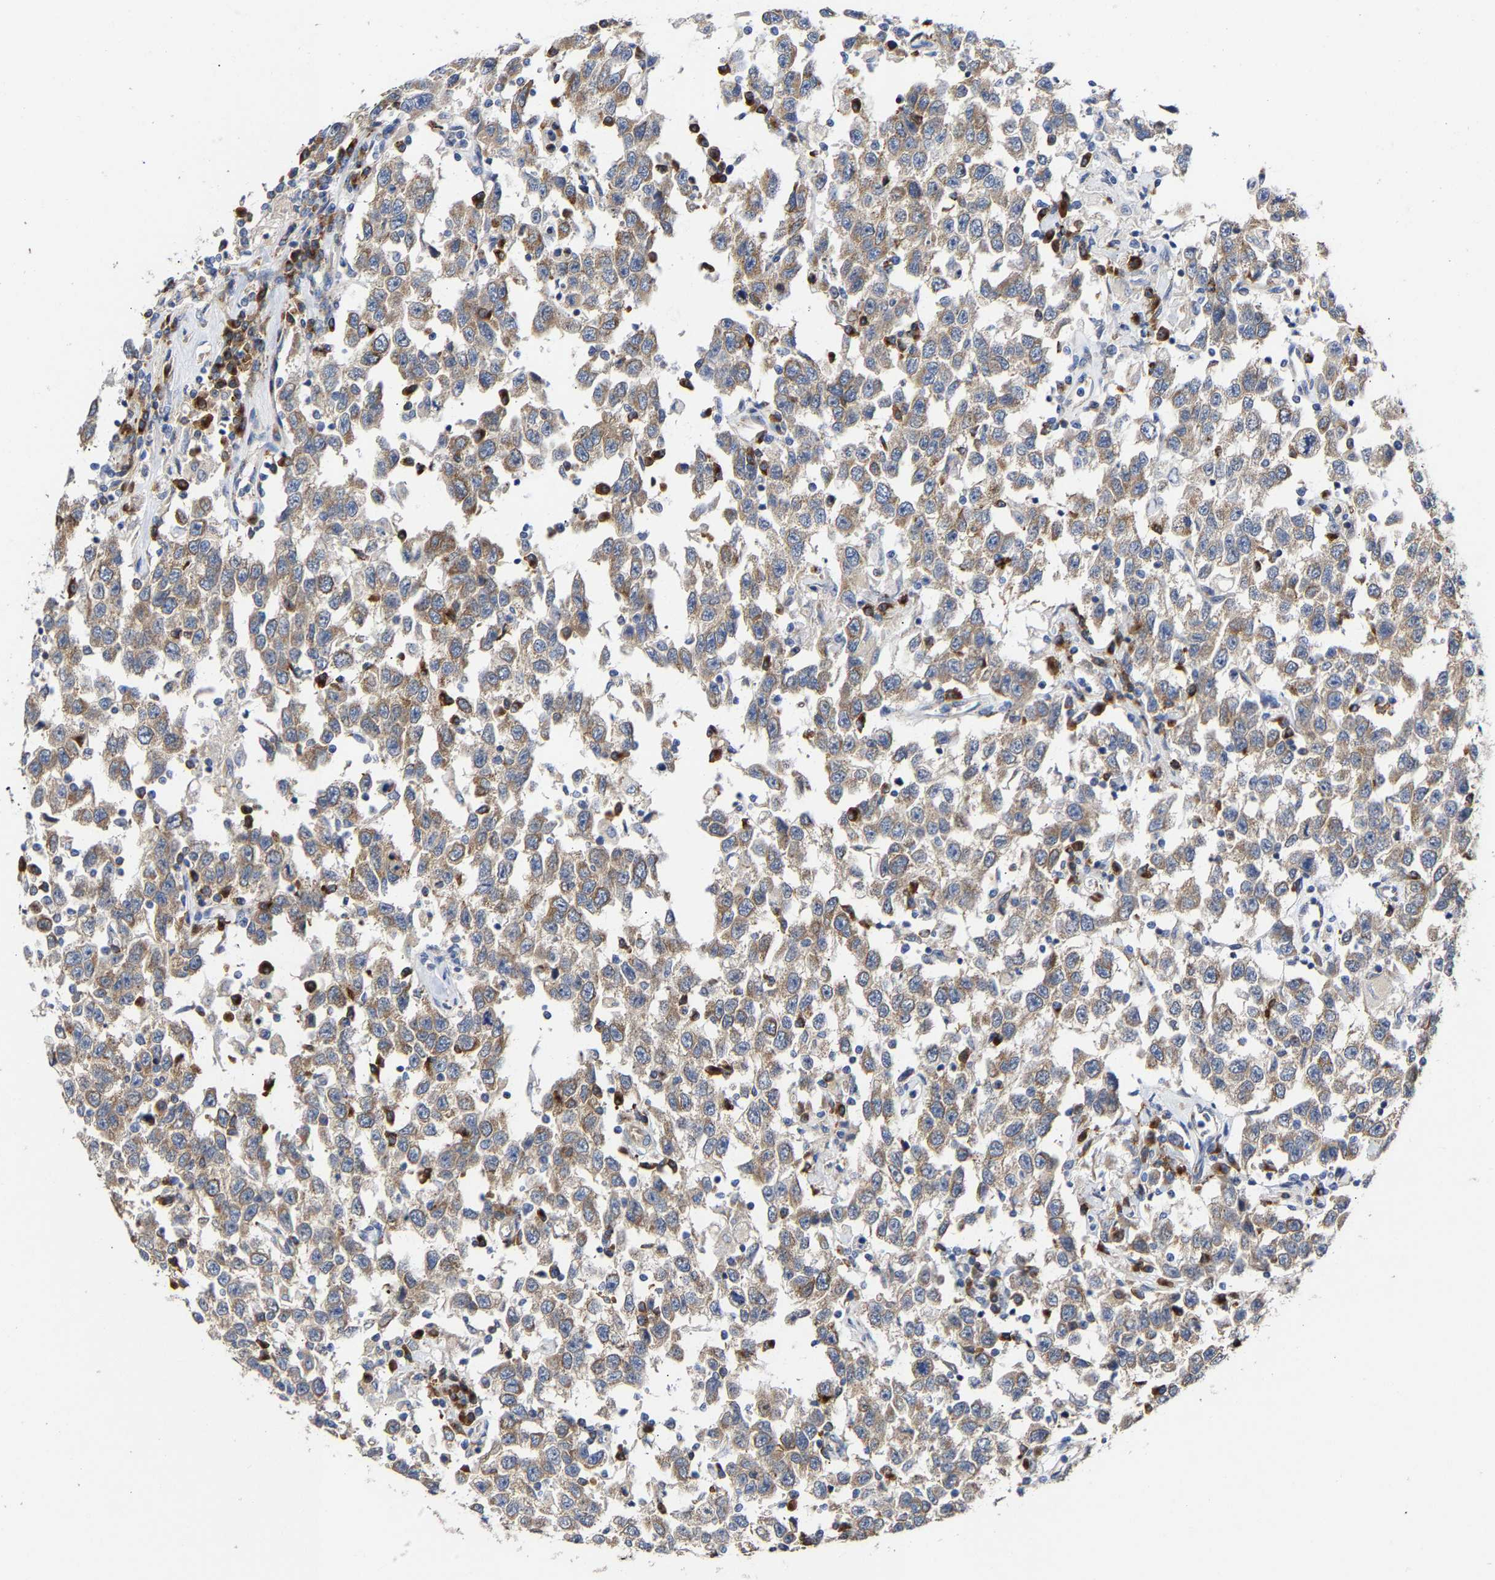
{"staining": {"intensity": "moderate", "quantity": ">75%", "location": "cytoplasmic/membranous"}, "tissue": "testis cancer", "cell_type": "Tumor cells", "image_type": "cancer", "snomed": [{"axis": "morphology", "description": "Seminoma, NOS"}, {"axis": "topography", "description": "Testis"}], "caption": "Brown immunohistochemical staining in testis cancer (seminoma) exhibits moderate cytoplasmic/membranous expression in about >75% of tumor cells.", "gene": "PPP1R15A", "patient": {"sex": "male", "age": 41}}